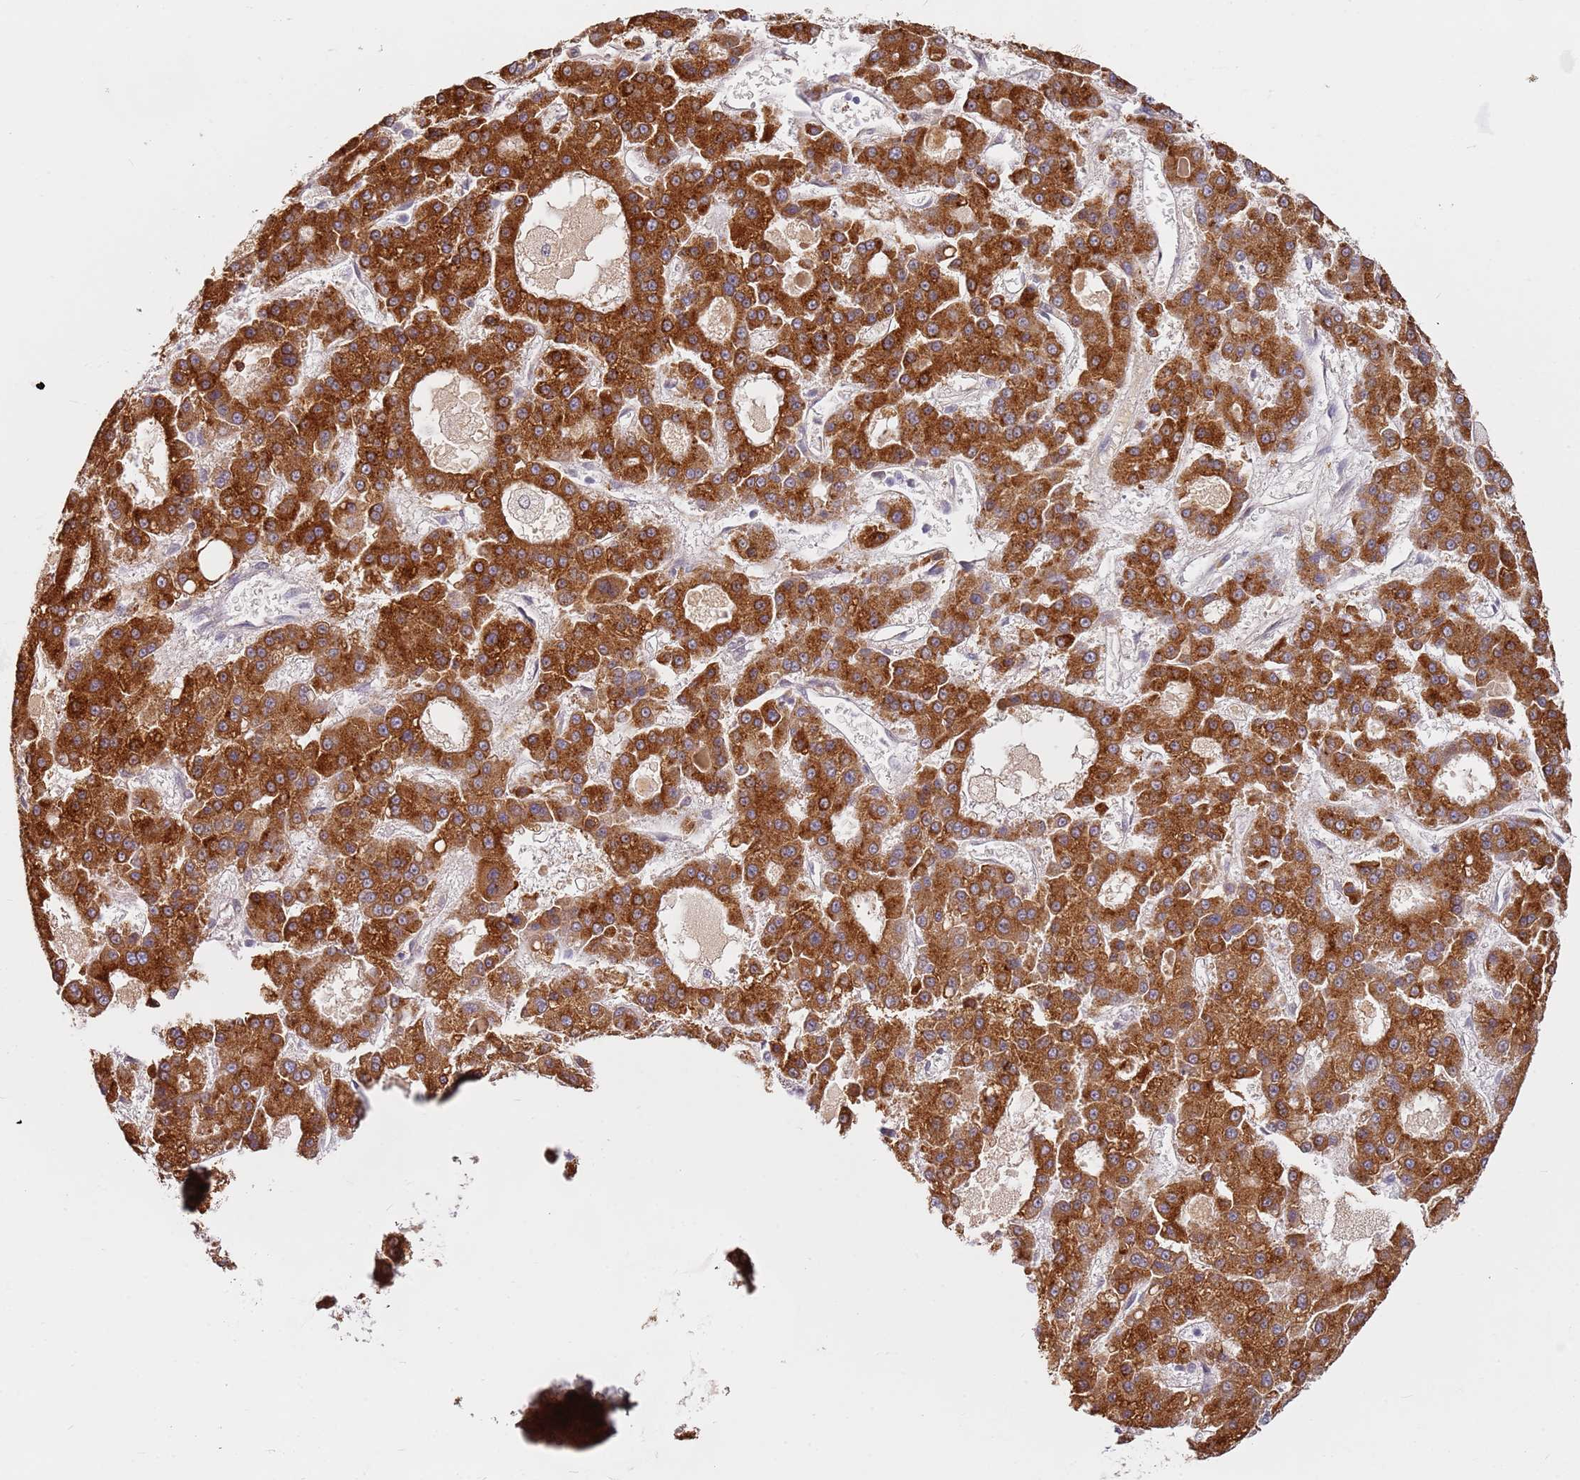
{"staining": {"intensity": "strong", "quantity": ">75%", "location": "cytoplasmic/membranous"}, "tissue": "liver cancer", "cell_type": "Tumor cells", "image_type": "cancer", "snomed": [{"axis": "morphology", "description": "Carcinoma, Hepatocellular, NOS"}, {"axis": "topography", "description": "Liver"}], "caption": "The histopathology image exhibits immunohistochemical staining of liver hepatocellular carcinoma. There is strong cytoplasmic/membranous positivity is present in approximately >75% of tumor cells. (Brightfield microscopy of DAB IHC at high magnification).", "gene": "WDR93", "patient": {"sex": "male", "age": 70}}